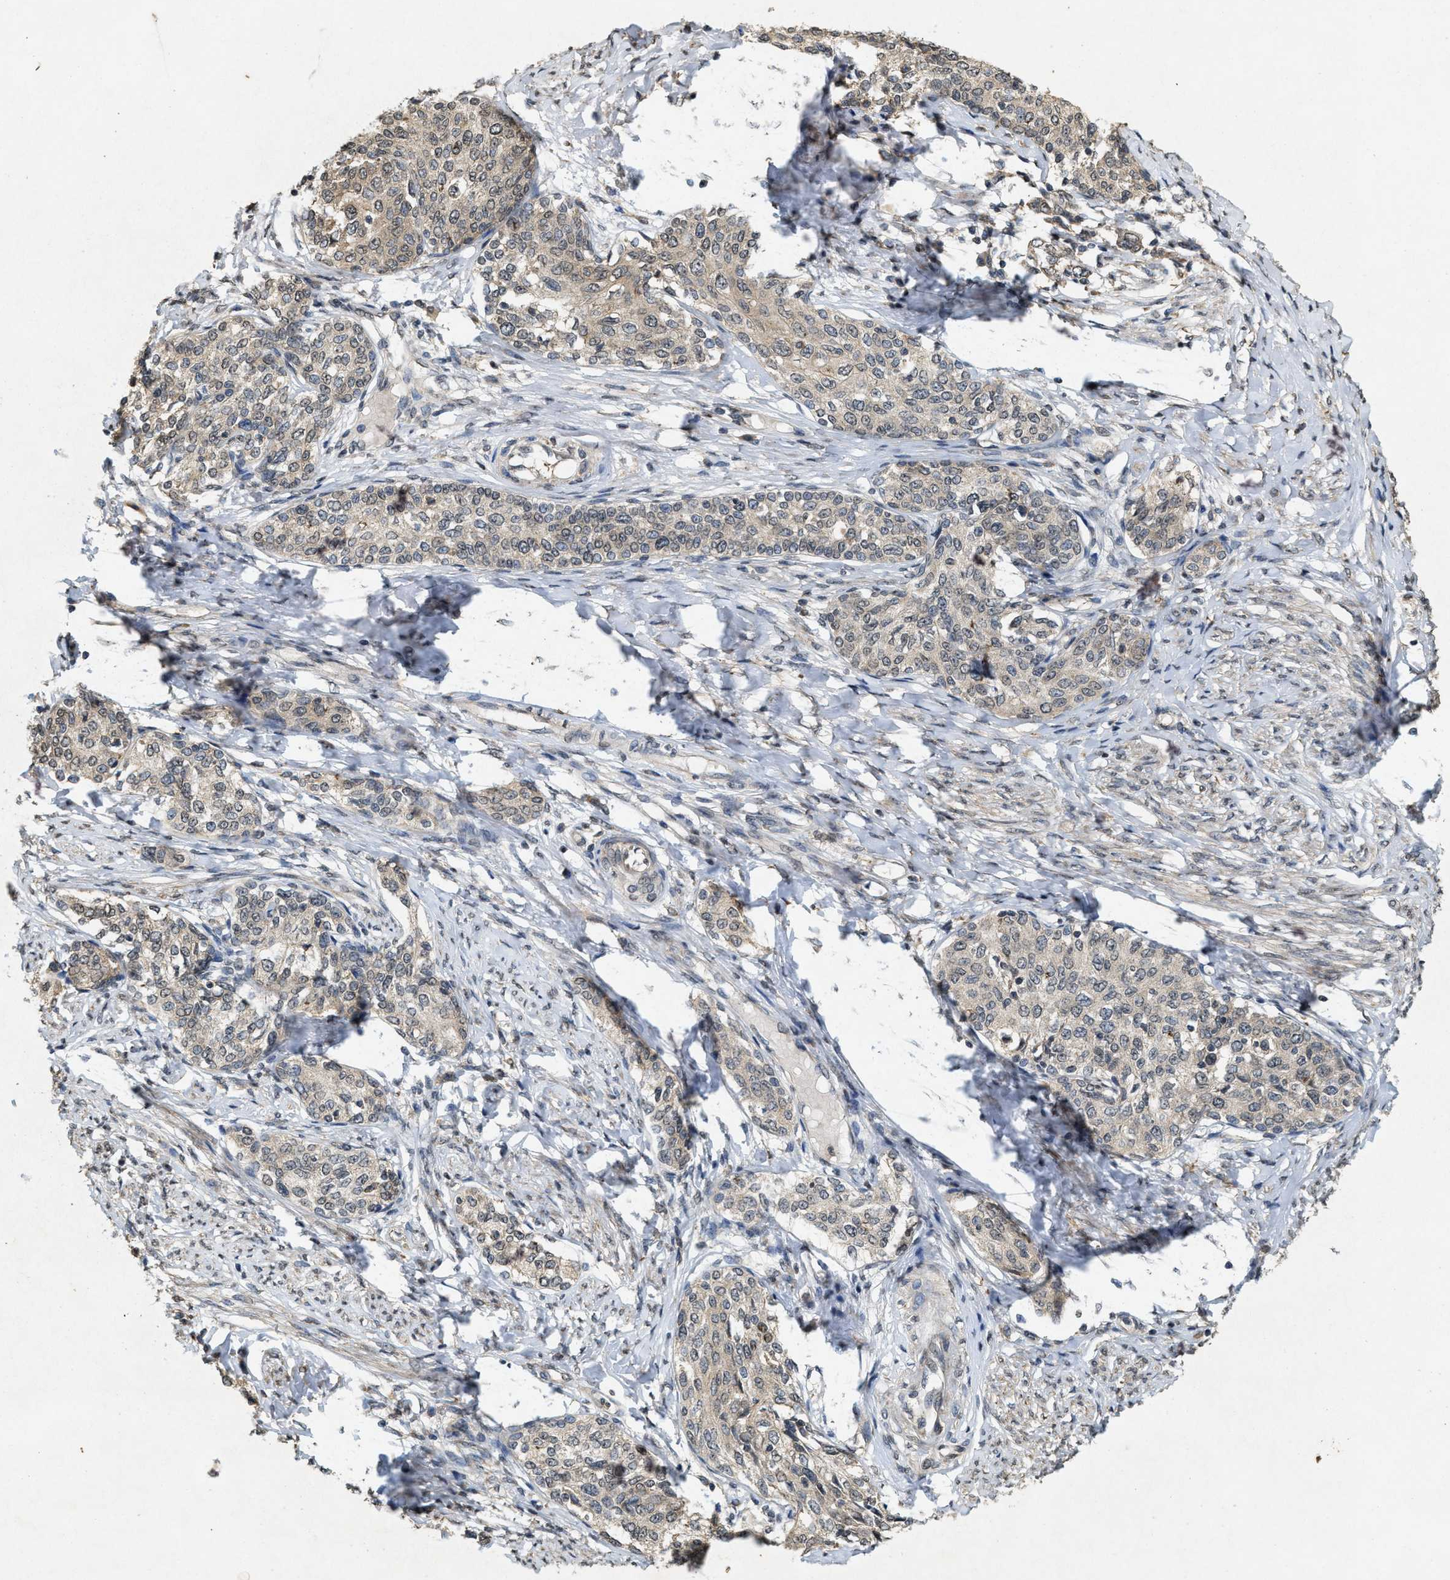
{"staining": {"intensity": "weak", "quantity": ">75%", "location": "cytoplasmic/membranous"}, "tissue": "cervical cancer", "cell_type": "Tumor cells", "image_type": "cancer", "snomed": [{"axis": "morphology", "description": "Squamous cell carcinoma, NOS"}, {"axis": "morphology", "description": "Adenocarcinoma, NOS"}, {"axis": "topography", "description": "Cervix"}], "caption": "There is low levels of weak cytoplasmic/membranous positivity in tumor cells of cervical cancer, as demonstrated by immunohistochemical staining (brown color).", "gene": "KIF21A", "patient": {"sex": "female", "age": 52}}